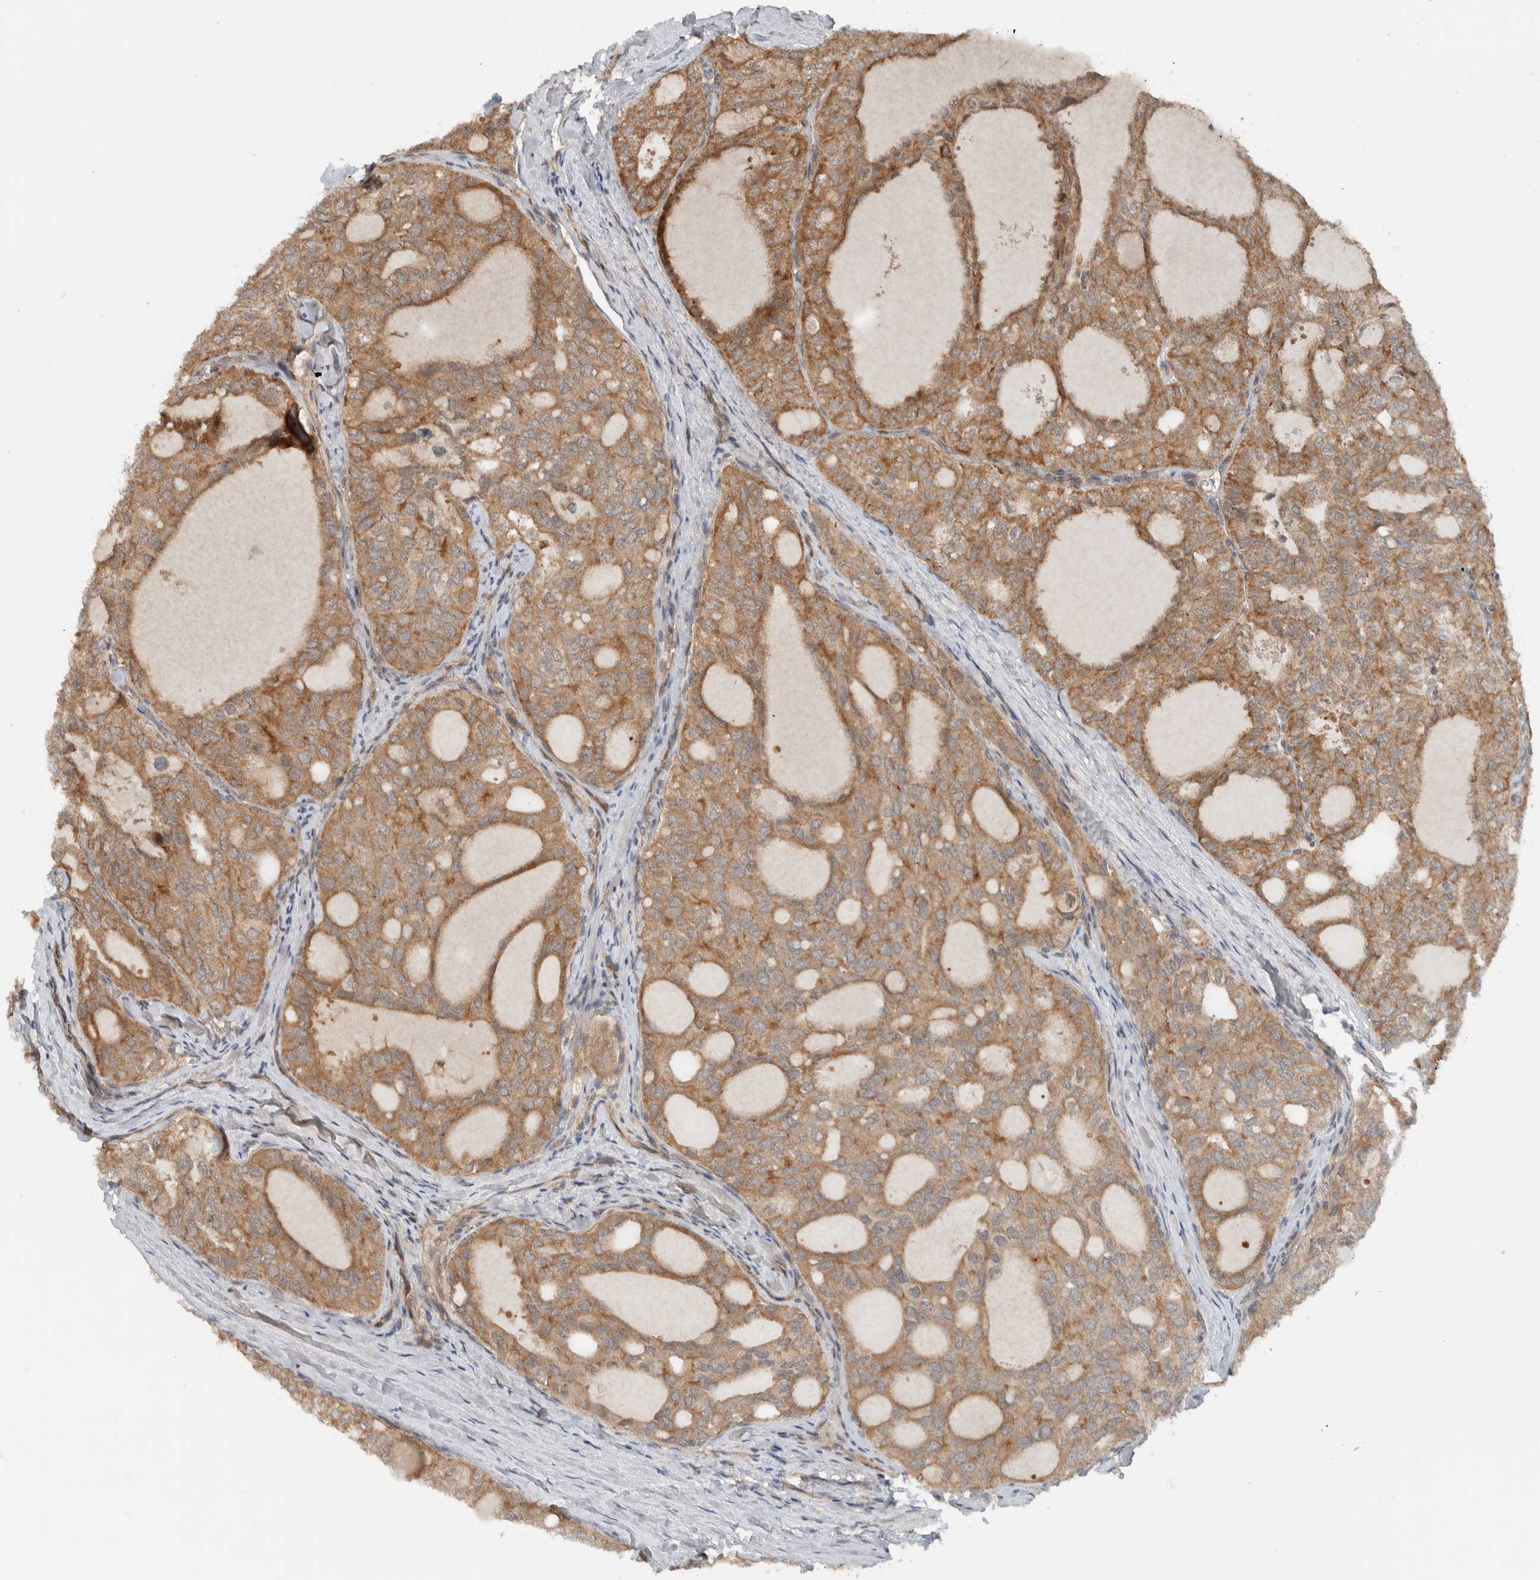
{"staining": {"intensity": "moderate", "quantity": ">75%", "location": "cytoplasmic/membranous"}, "tissue": "thyroid cancer", "cell_type": "Tumor cells", "image_type": "cancer", "snomed": [{"axis": "morphology", "description": "Follicular adenoma carcinoma, NOS"}, {"axis": "topography", "description": "Thyroid gland"}], "caption": "Moderate cytoplasmic/membranous positivity is present in approximately >75% of tumor cells in thyroid cancer (follicular adenoma carcinoma). Using DAB (3,3'-diaminobenzidine) (brown) and hematoxylin (blue) stains, captured at high magnification using brightfield microscopy.", "gene": "KLHL6", "patient": {"sex": "male", "age": 75}}